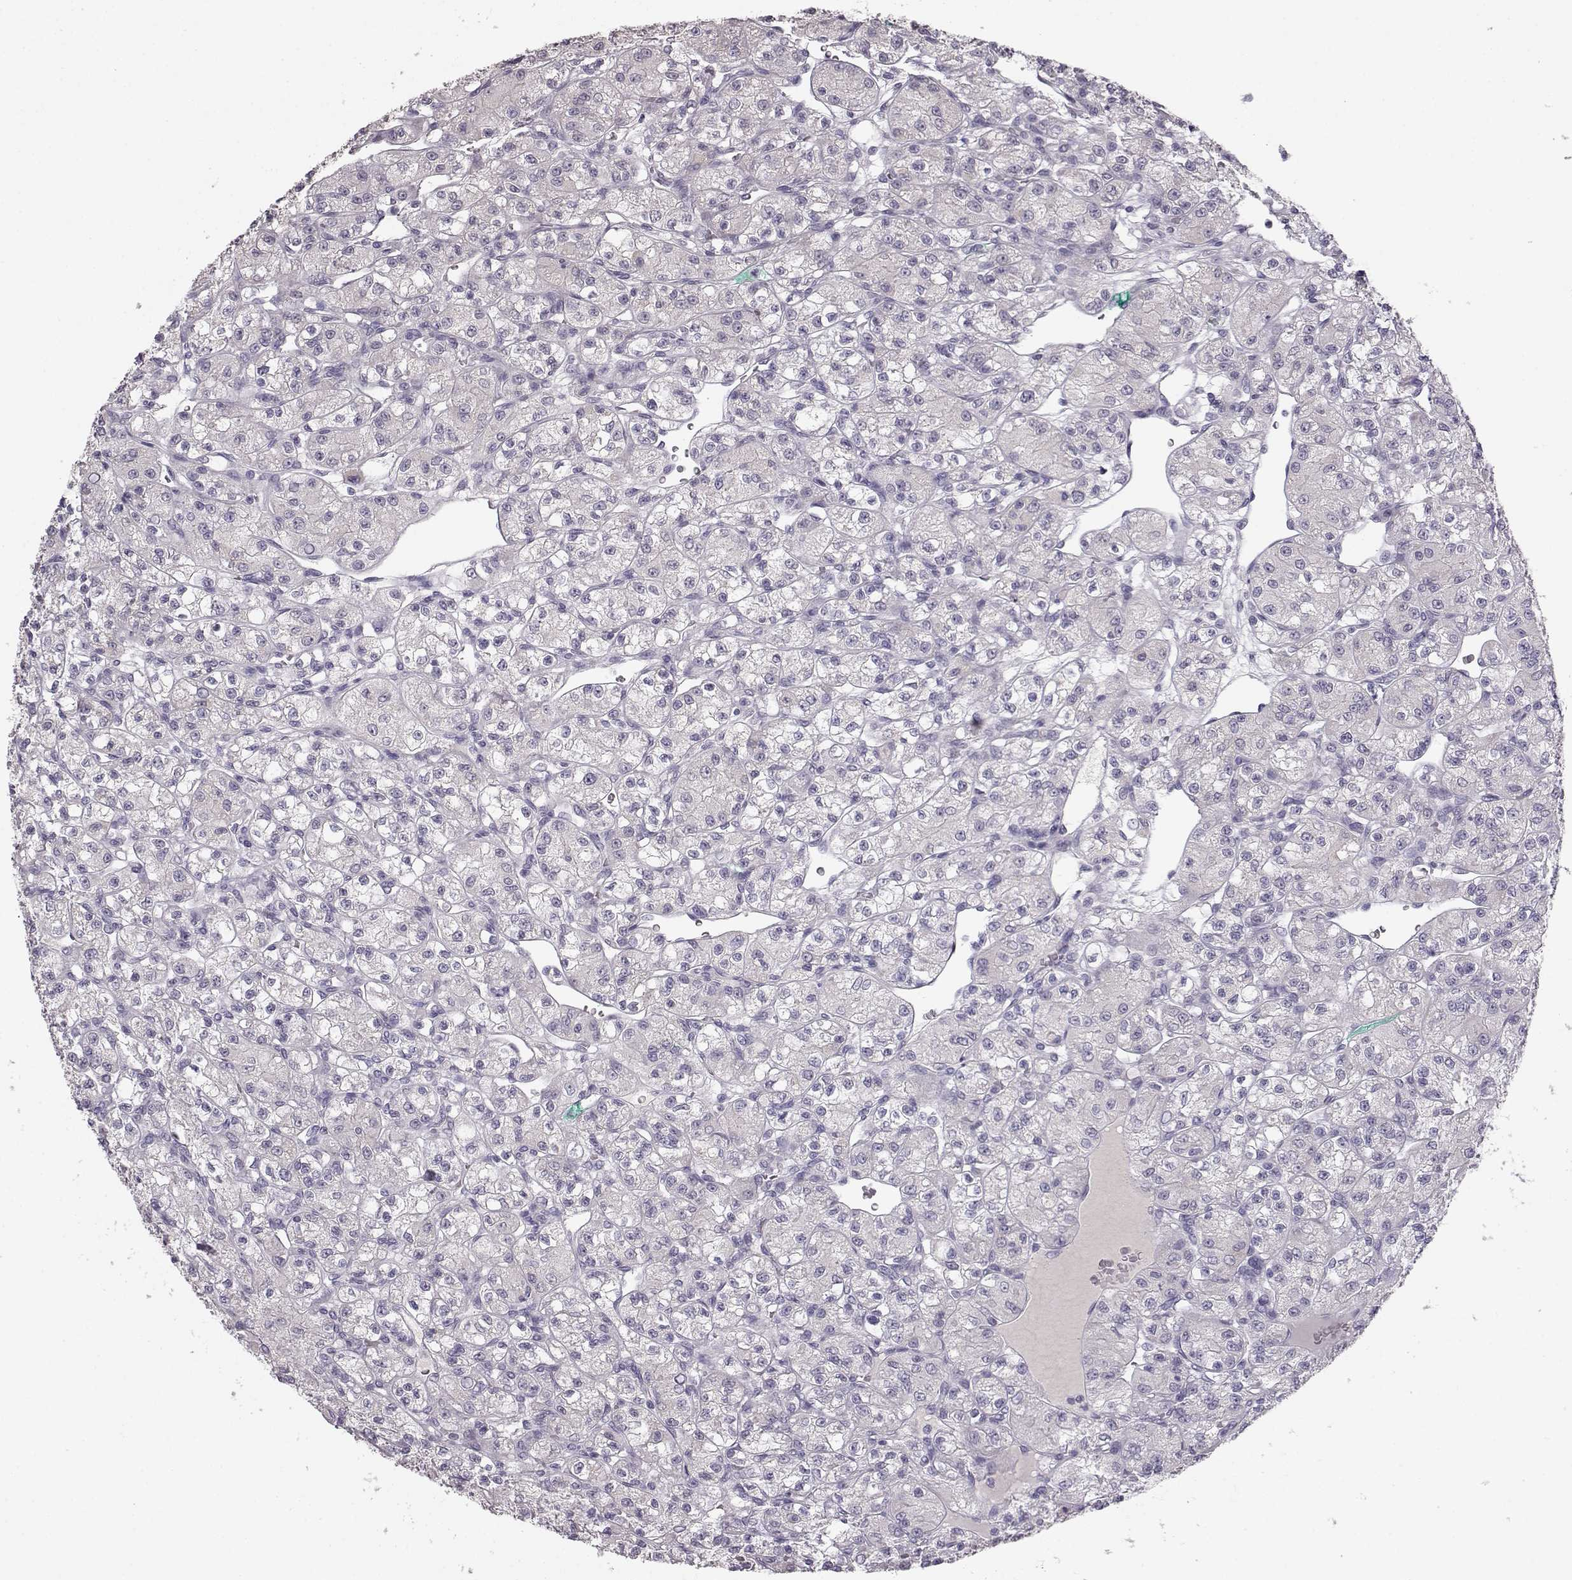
{"staining": {"intensity": "negative", "quantity": "none", "location": "none"}, "tissue": "renal cancer", "cell_type": "Tumor cells", "image_type": "cancer", "snomed": [{"axis": "morphology", "description": "Adenocarcinoma, NOS"}, {"axis": "topography", "description": "Kidney"}], "caption": "DAB immunohistochemical staining of renal cancer shows no significant expression in tumor cells. (Stains: DAB IHC with hematoxylin counter stain, Microscopy: brightfield microscopy at high magnification).", "gene": "BFSP2", "patient": {"sex": "female", "age": 70}}